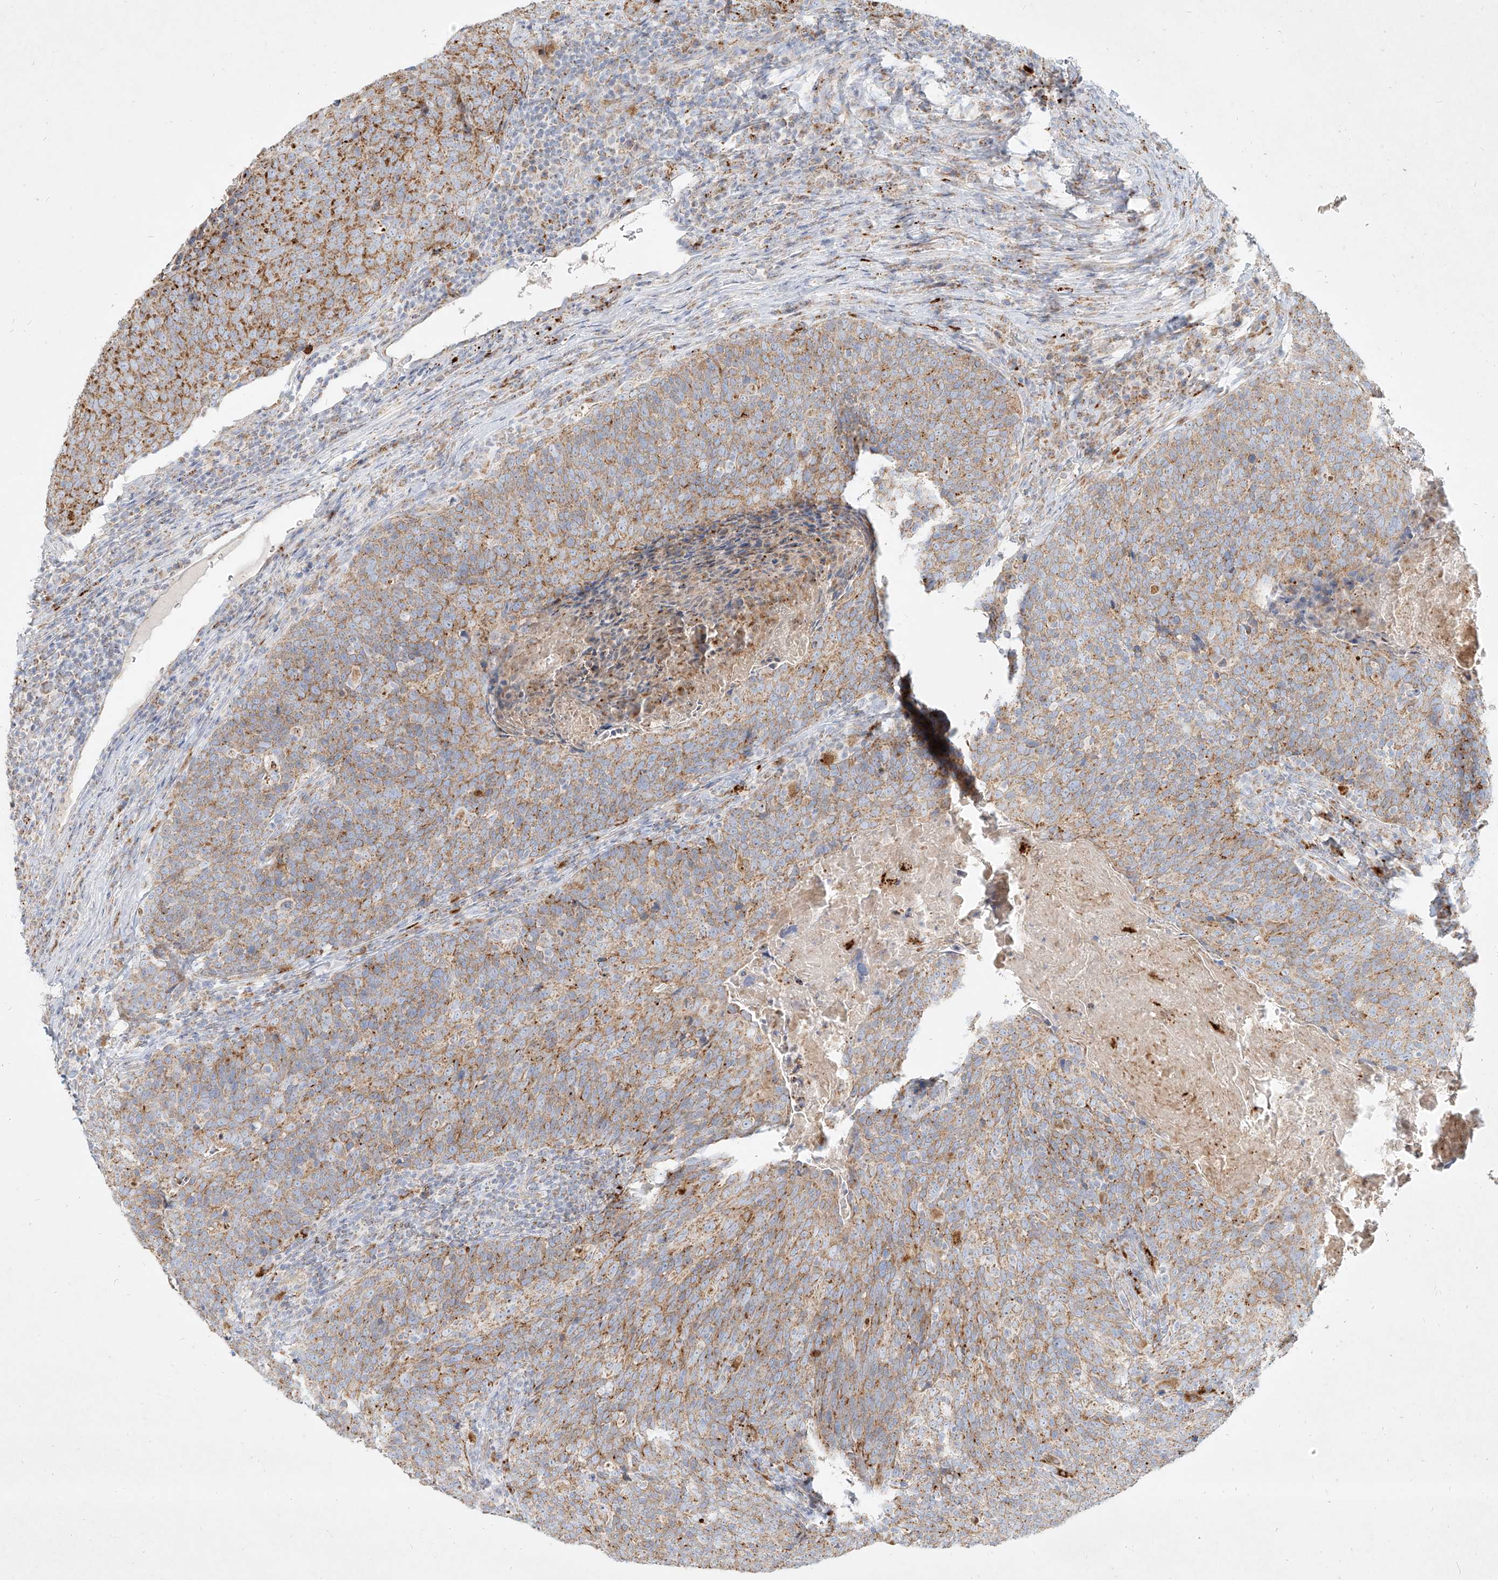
{"staining": {"intensity": "moderate", "quantity": "25%-75%", "location": "cytoplasmic/membranous"}, "tissue": "head and neck cancer", "cell_type": "Tumor cells", "image_type": "cancer", "snomed": [{"axis": "morphology", "description": "Squamous cell carcinoma, NOS"}, {"axis": "morphology", "description": "Squamous cell carcinoma, metastatic, NOS"}, {"axis": "topography", "description": "Lymph node"}, {"axis": "topography", "description": "Head-Neck"}], "caption": "There is medium levels of moderate cytoplasmic/membranous staining in tumor cells of head and neck cancer, as demonstrated by immunohistochemical staining (brown color).", "gene": "MTX2", "patient": {"sex": "male", "age": 62}}